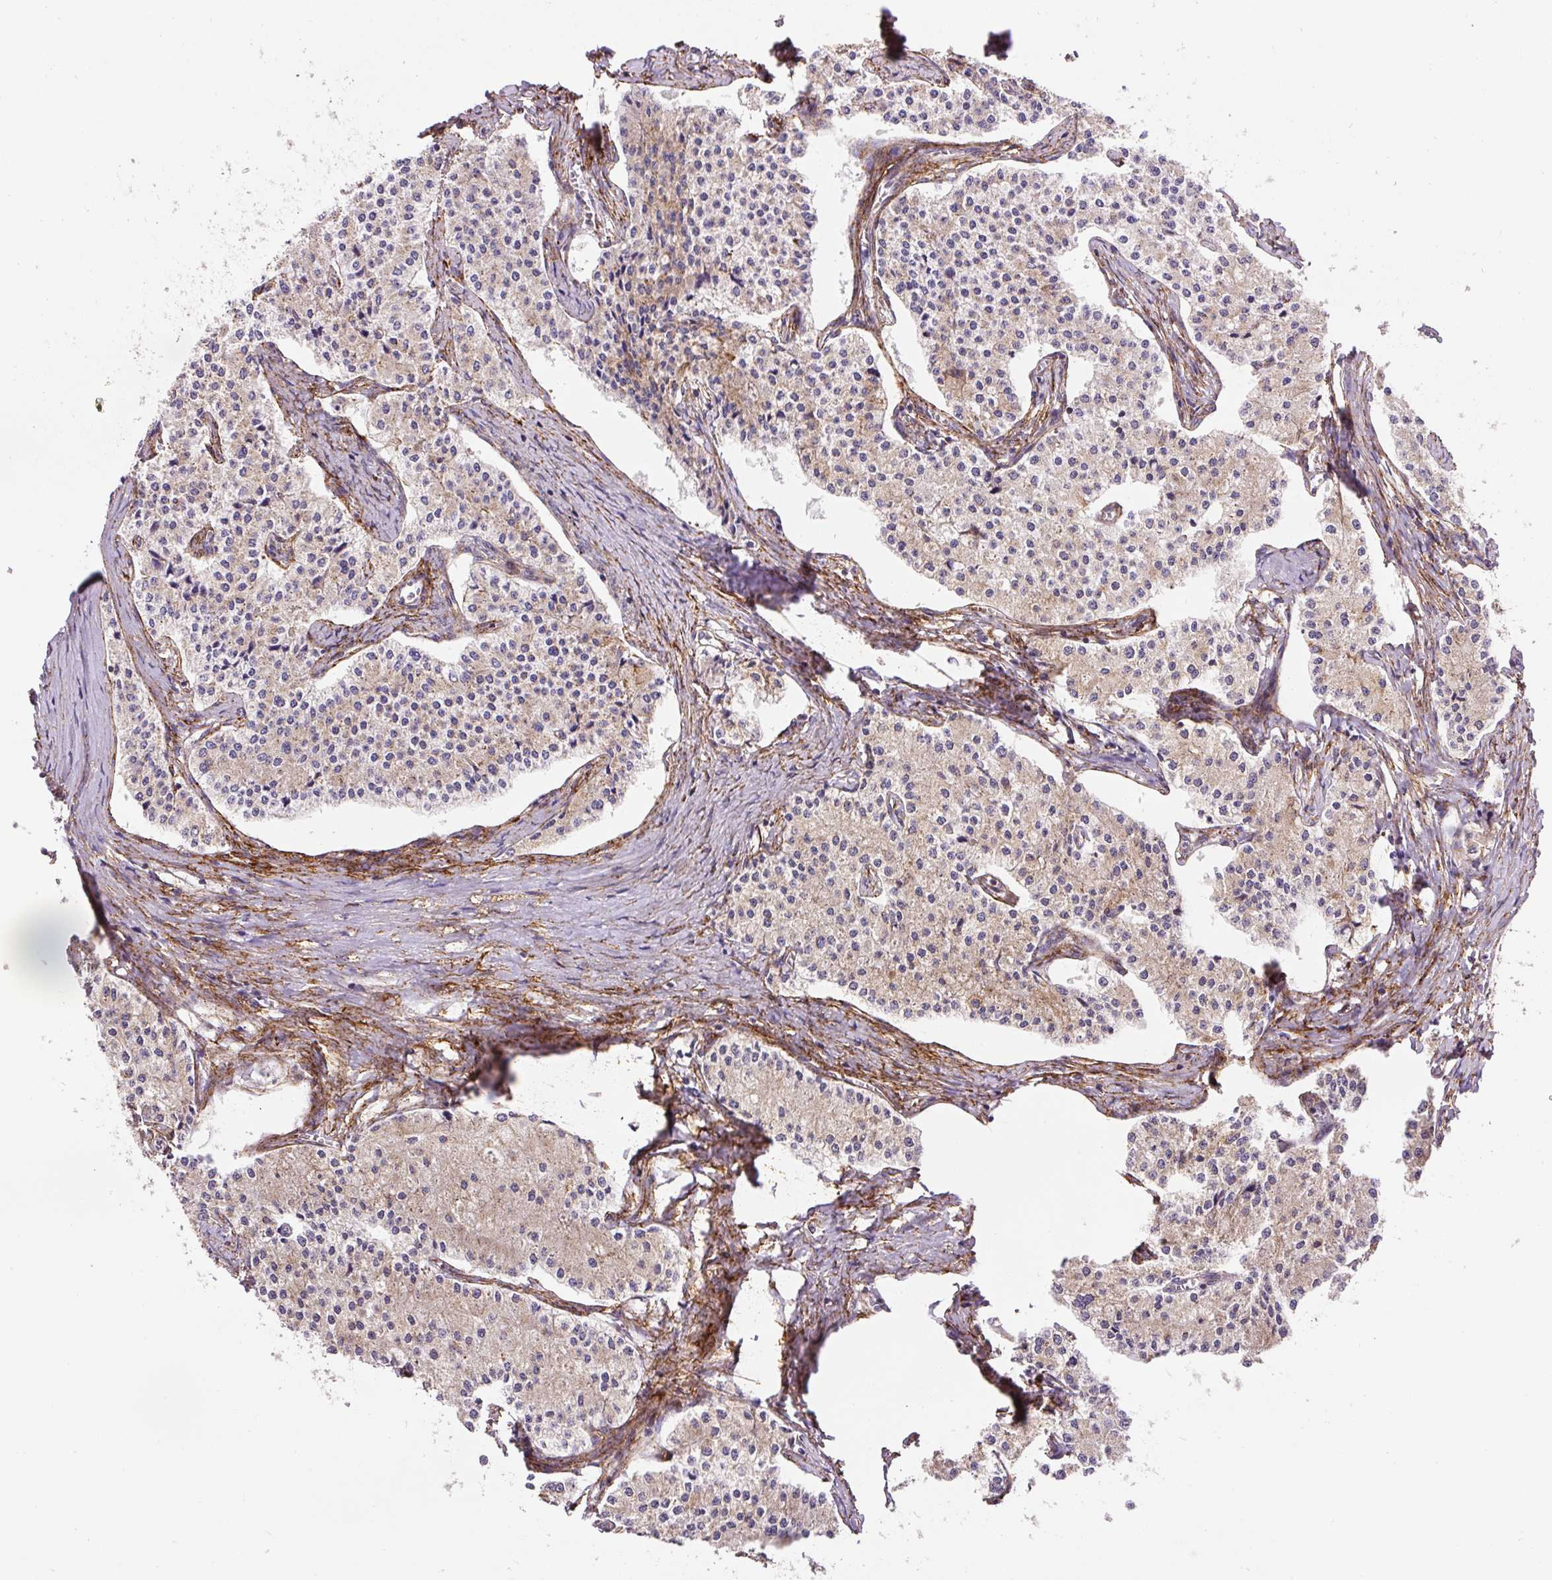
{"staining": {"intensity": "weak", "quantity": "25%-75%", "location": "cytoplasmic/membranous"}, "tissue": "carcinoid", "cell_type": "Tumor cells", "image_type": "cancer", "snomed": [{"axis": "morphology", "description": "Carcinoid, malignant, NOS"}, {"axis": "topography", "description": "Colon"}], "caption": "Weak cytoplasmic/membranous positivity for a protein is seen in about 25%-75% of tumor cells of carcinoid using IHC.", "gene": "RNF170", "patient": {"sex": "female", "age": 52}}